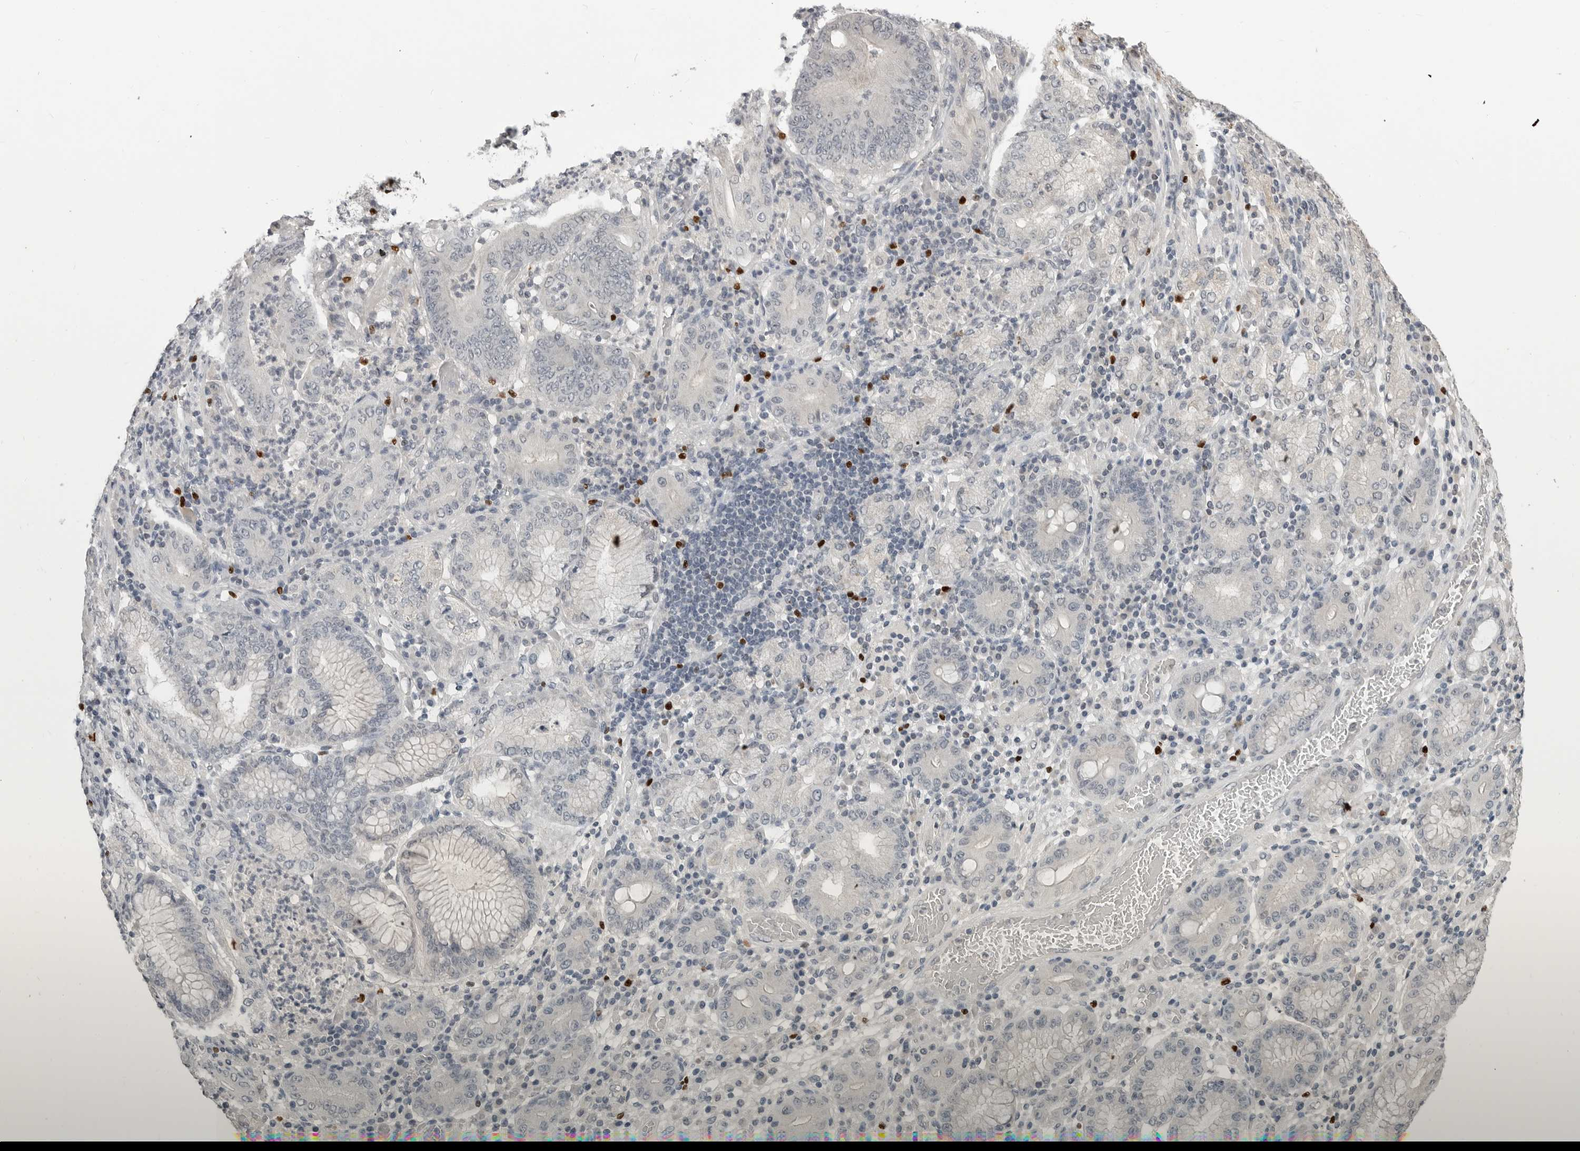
{"staining": {"intensity": "negative", "quantity": "none", "location": "none"}, "tissue": "stomach cancer", "cell_type": "Tumor cells", "image_type": "cancer", "snomed": [{"axis": "morphology", "description": "Adenocarcinoma, NOS"}, {"axis": "topography", "description": "Stomach"}], "caption": "Immunohistochemistry (IHC) micrograph of neoplastic tissue: stomach cancer stained with DAB shows no significant protein expression in tumor cells. Nuclei are stained in blue.", "gene": "FOXP3", "patient": {"sex": "female", "age": 73}}